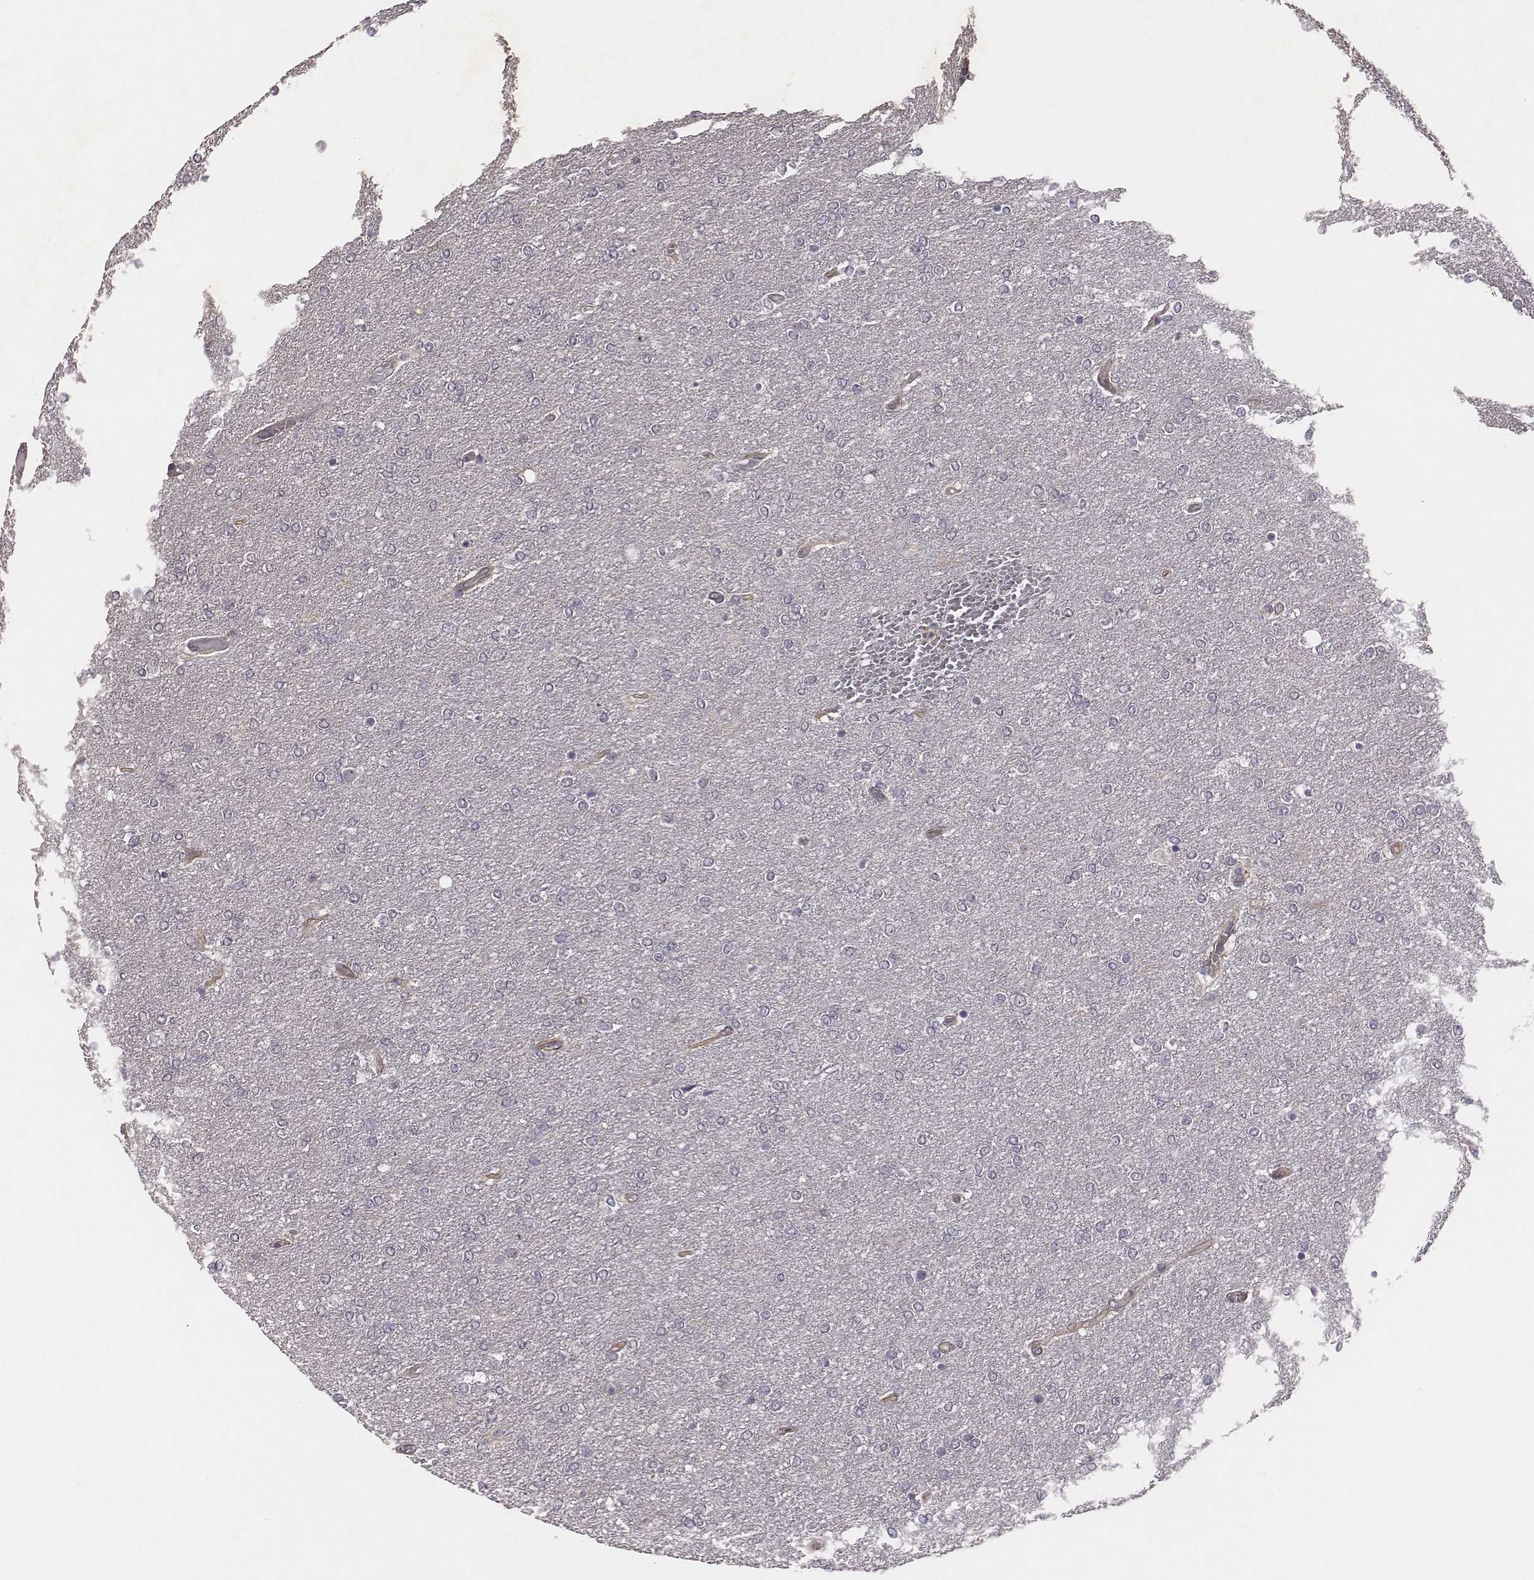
{"staining": {"intensity": "negative", "quantity": "none", "location": "none"}, "tissue": "glioma", "cell_type": "Tumor cells", "image_type": "cancer", "snomed": [{"axis": "morphology", "description": "Glioma, malignant, High grade"}, {"axis": "topography", "description": "Brain"}], "caption": "Immunohistochemistry image of malignant high-grade glioma stained for a protein (brown), which demonstrates no expression in tumor cells.", "gene": "SCARF1", "patient": {"sex": "female", "age": 61}}